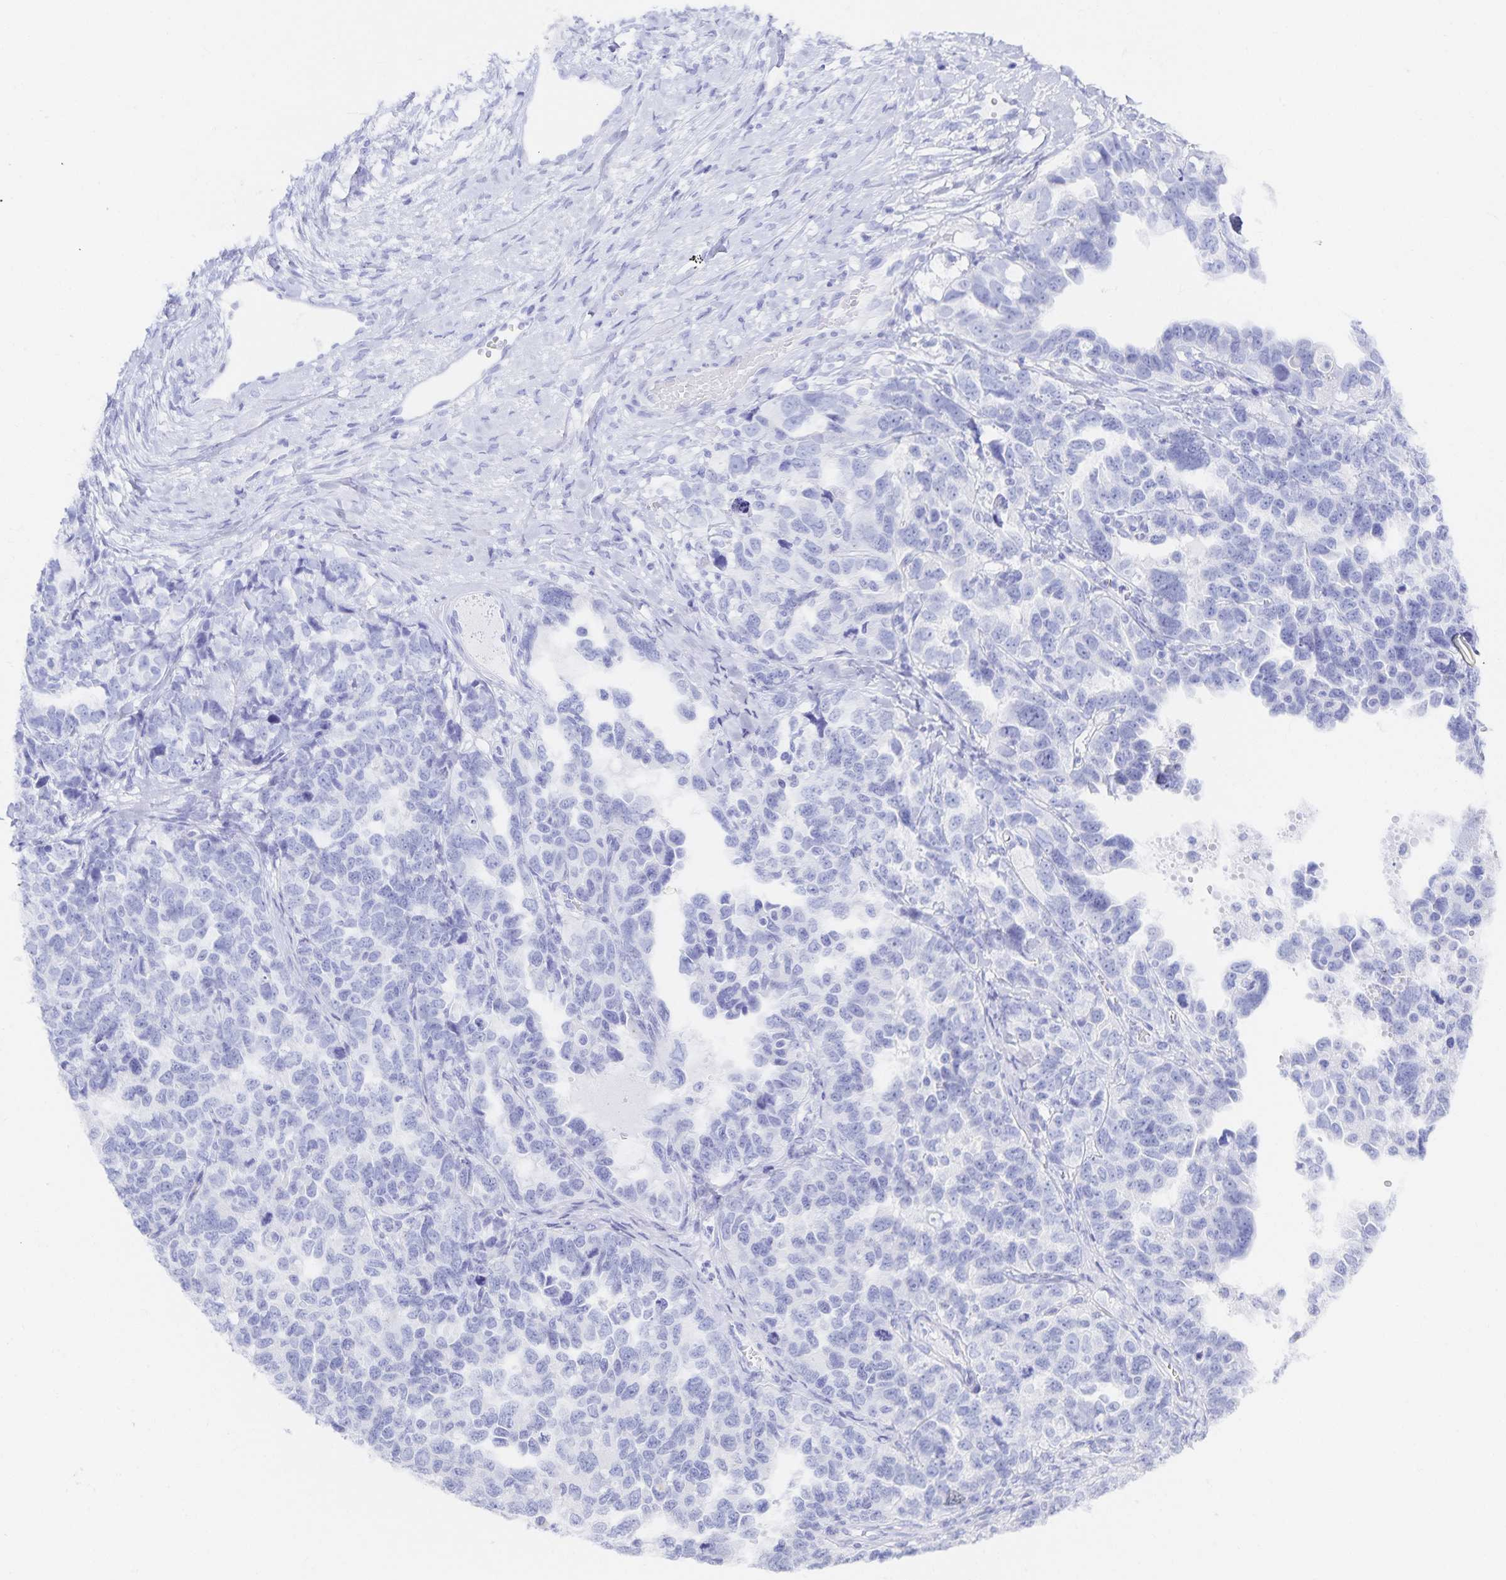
{"staining": {"intensity": "negative", "quantity": "none", "location": "none"}, "tissue": "ovarian cancer", "cell_type": "Tumor cells", "image_type": "cancer", "snomed": [{"axis": "morphology", "description": "Cystadenocarcinoma, serous, NOS"}, {"axis": "topography", "description": "Ovary"}], "caption": "High power microscopy photomicrograph of an IHC histopathology image of ovarian cancer, revealing no significant expression in tumor cells.", "gene": "SNTN", "patient": {"sex": "female", "age": 69}}